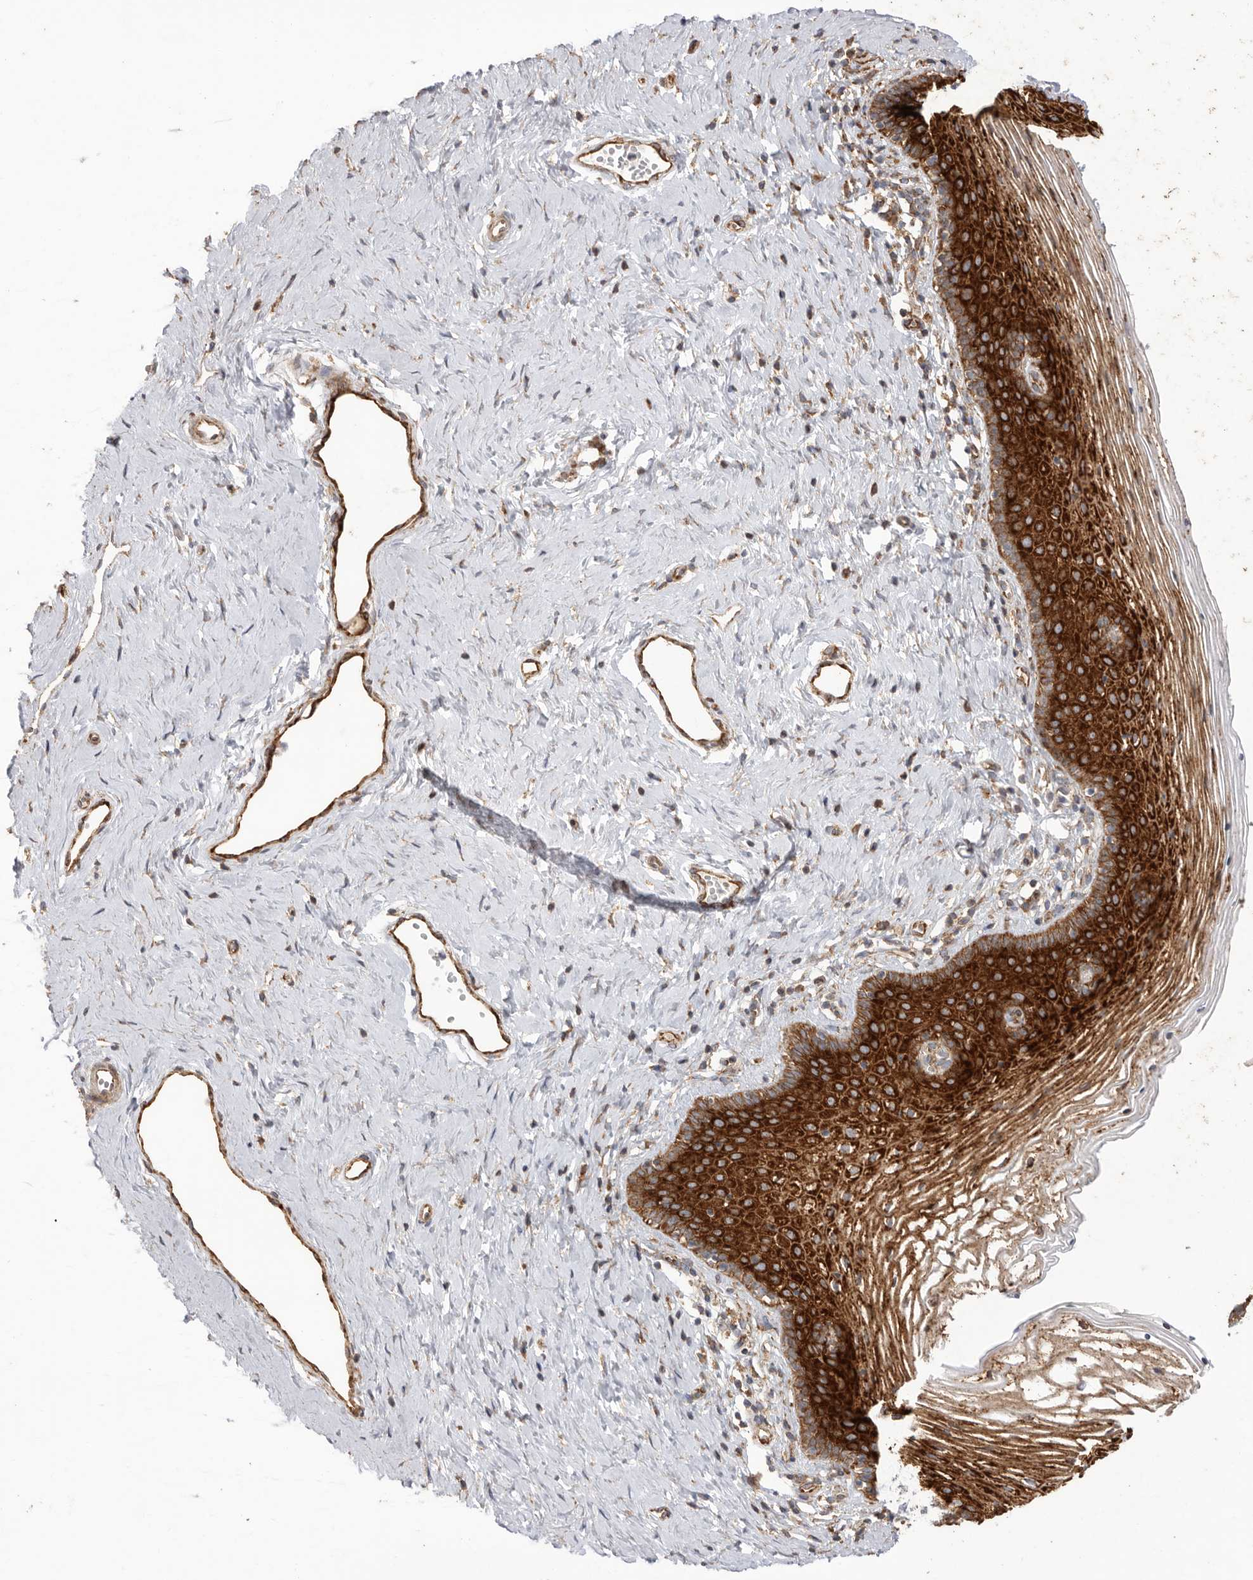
{"staining": {"intensity": "strong", "quantity": ">75%", "location": "cytoplasmic/membranous"}, "tissue": "vagina", "cell_type": "Squamous epithelial cells", "image_type": "normal", "snomed": [{"axis": "morphology", "description": "Normal tissue, NOS"}, {"axis": "topography", "description": "Vagina"}], "caption": "DAB (3,3'-diaminobenzidine) immunohistochemical staining of unremarkable human vagina exhibits strong cytoplasmic/membranous protein positivity in about >75% of squamous epithelial cells.", "gene": "SERBP1", "patient": {"sex": "female", "age": 32}}